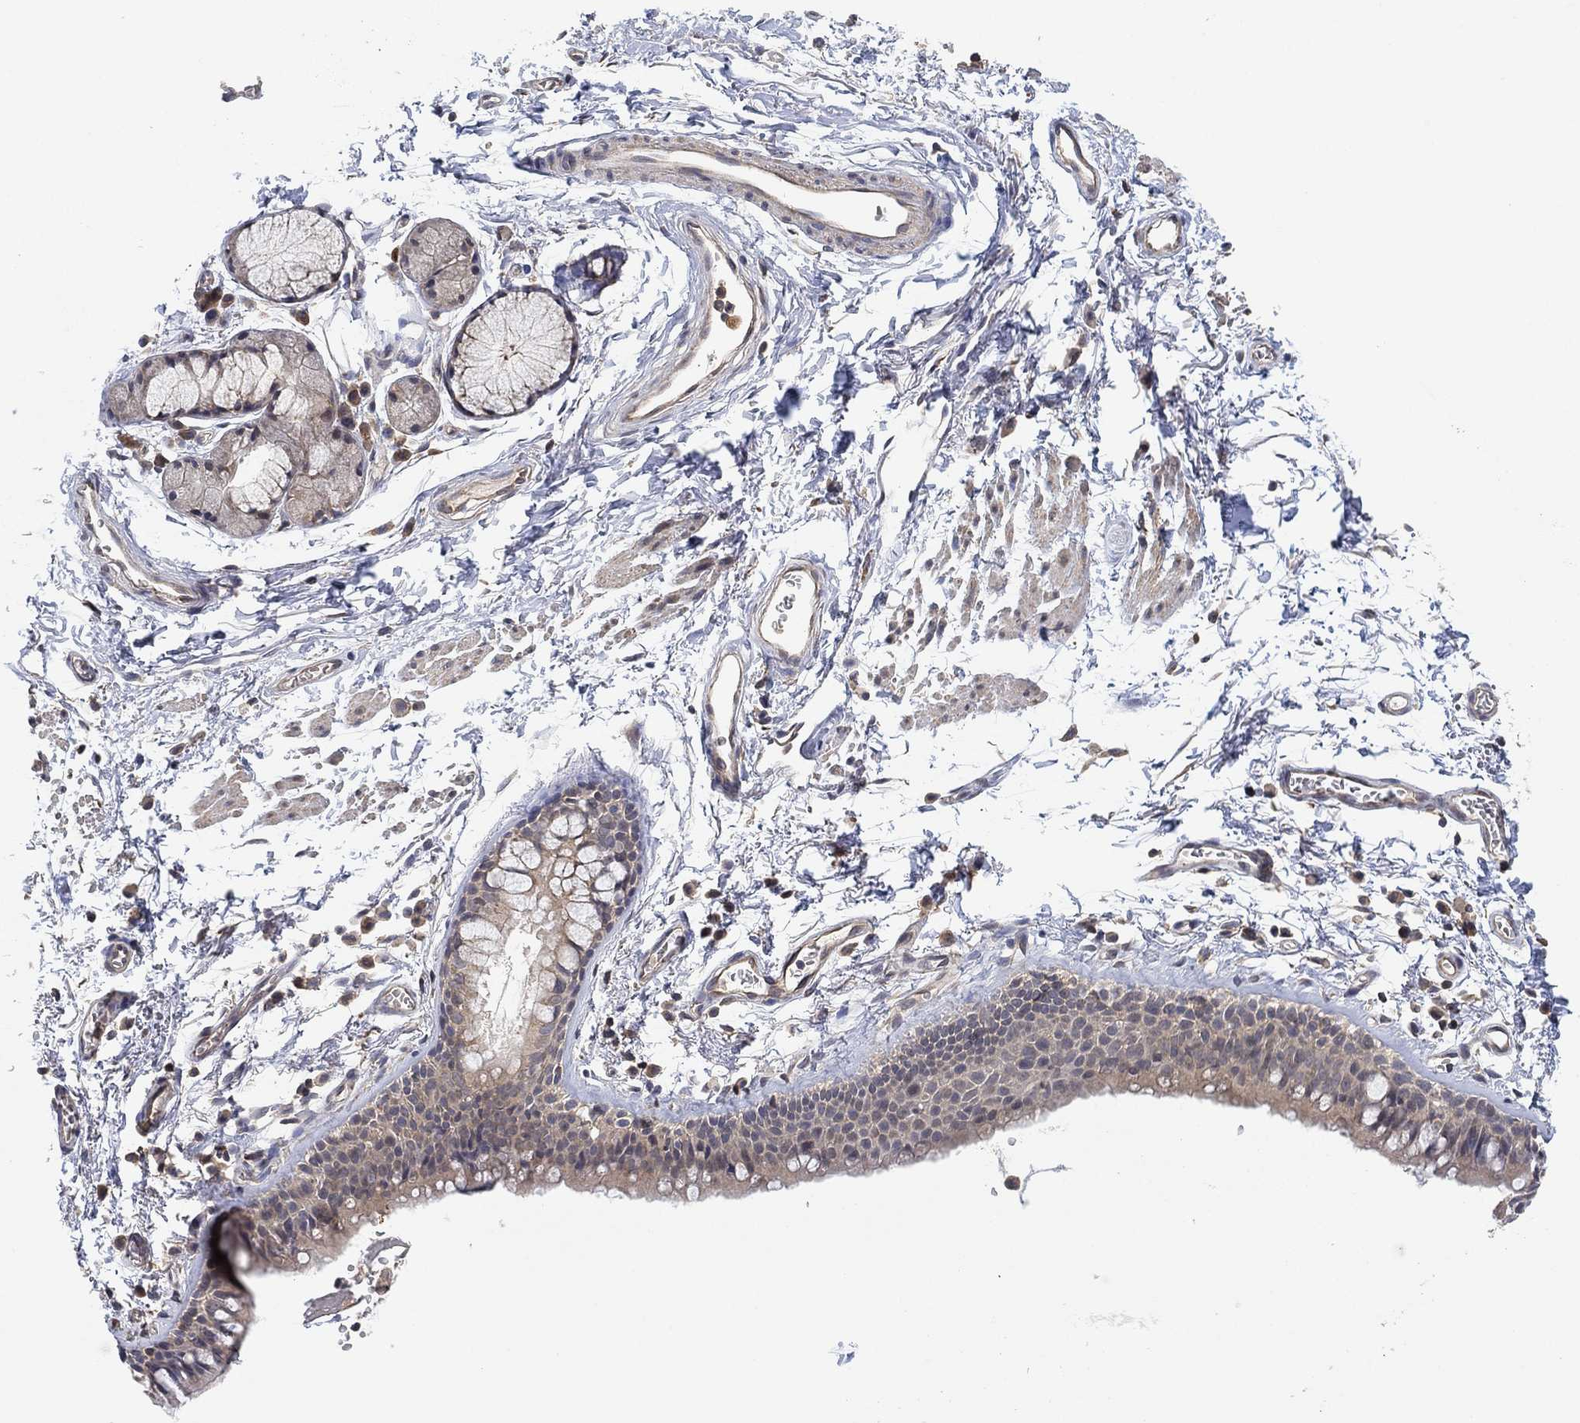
{"staining": {"intensity": "weak", "quantity": "25%-75%", "location": "cytoplasmic/membranous"}, "tissue": "adipose tissue", "cell_type": "Adipocytes", "image_type": "normal", "snomed": [{"axis": "morphology", "description": "Normal tissue, NOS"}, {"axis": "topography", "description": "Cartilage tissue"}, {"axis": "topography", "description": "Bronchus"}], "caption": "This photomicrograph shows immunohistochemistry (IHC) staining of benign adipose tissue, with low weak cytoplasmic/membranous positivity in about 25%-75% of adipocytes.", "gene": "CCDC43", "patient": {"sex": "female", "age": 79}}